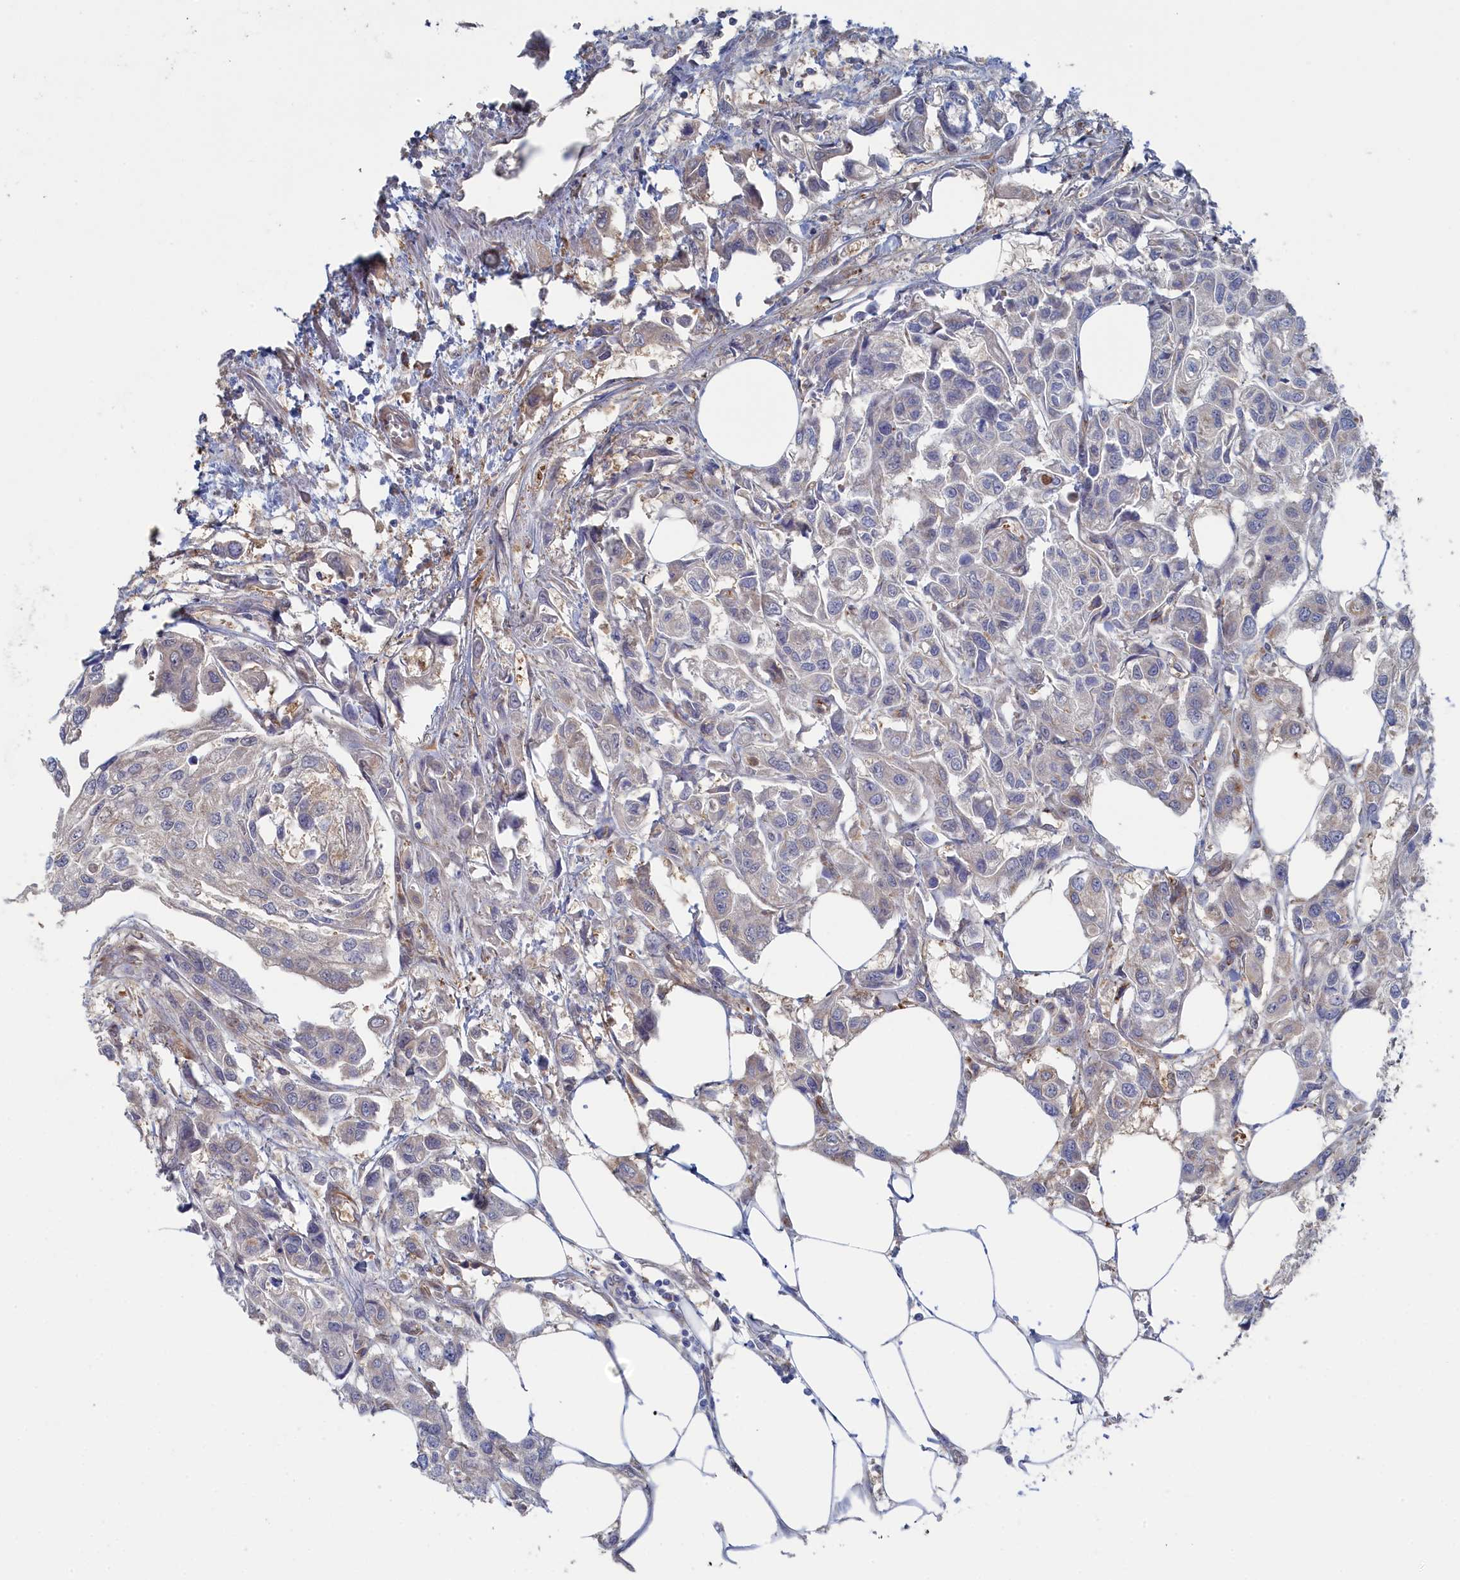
{"staining": {"intensity": "negative", "quantity": "none", "location": "none"}, "tissue": "urothelial cancer", "cell_type": "Tumor cells", "image_type": "cancer", "snomed": [{"axis": "morphology", "description": "Urothelial carcinoma, High grade"}, {"axis": "topography", "description": "Urinary bladder"}], "caption": "This image is of high-grade urothelial carcinoma stained with IHC to label a protein in brown with the nuclei are counter-stained blue. There is no positivity in tumor cells.", "gene": "IRGQ", "patient": {"sex": "male", "age": 67}}